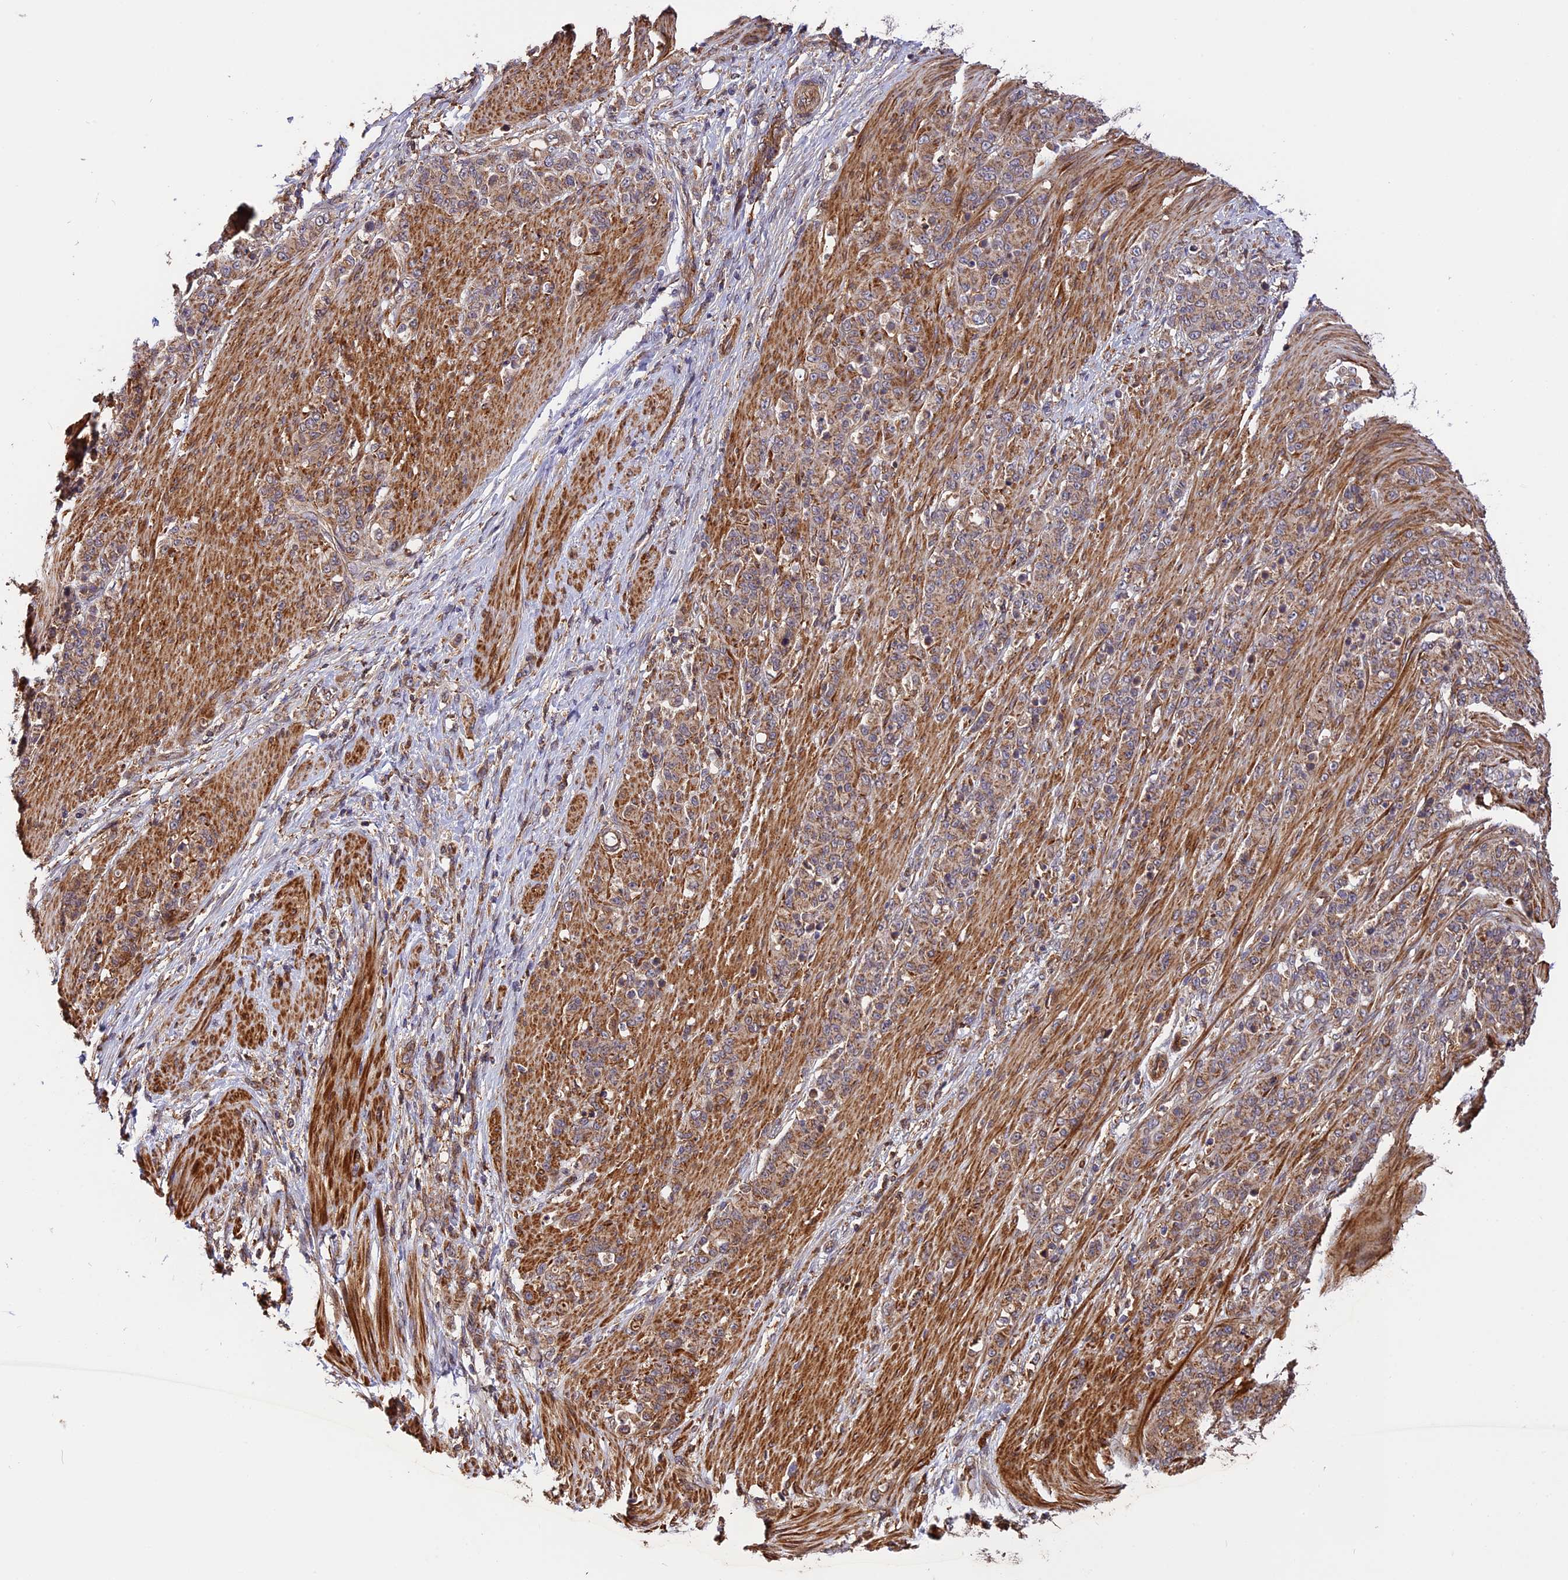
{"staining": {"intensity": "weak", "quantity": ">75%", "location": "cytoplasmic/membranous"}, "tissue": "stomach cancer", "cell_type": "Tumor cells", "image_type": "cancer", "snomed": [{"axis": "morphology", "description": "Adenocarcinoma, NOS"}, {"axis": "topography", "description": "Stomach"}], "caption": "A micrograph showing weak cytoplasmic/membranous staining in about >75% of tumor cells in stomach cancer, as visualized by brown immunohistochemical staining.", "gene": "HERPUD1", "patient": {"sex": "female", "age": 79}}